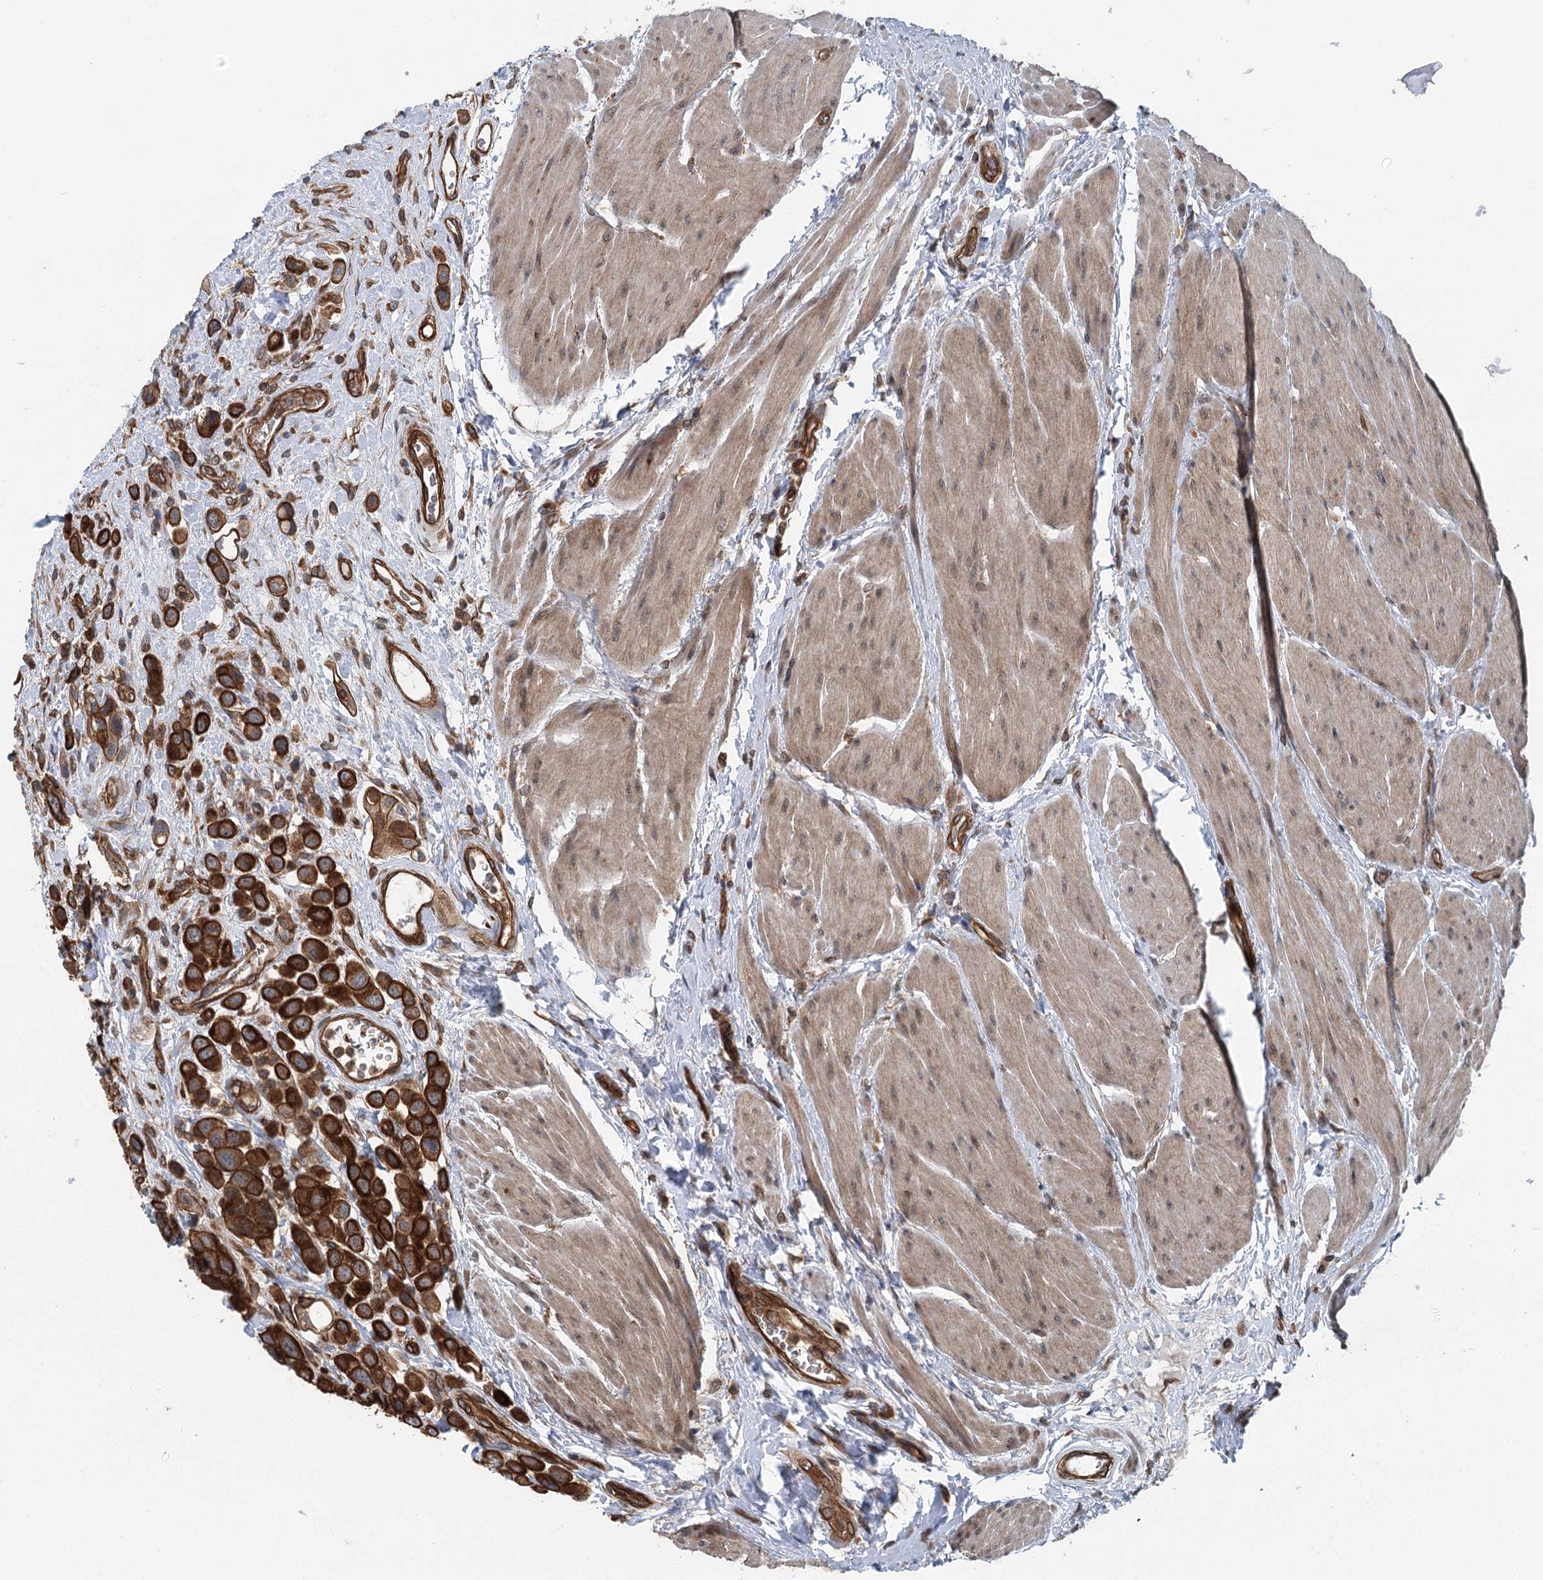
{"staining": {"intensity": "strong", "quantity": ">75%", "location": "cytoplasmic/membranous"}, "tissue": "urothelial cancer", "cell_type": "Tumor cells", "image_type": "cancer", "snomed": [{"axis": "morphology", "description": "Urothelial carcinoma, High grade"}, {"axis": "topography", "description": "Urinary bladder"}], "caption": "A high-resolution image shows IHC staining of urothelial cancer, which demonstrates strong cytoplasmic/membranous staining in about >75% of tumor cells. The staining was performed using DAB (3,3'-diaminobenzidine) to visualize the protein expression in brown, while the nuclei were stained in blue with hematoxylin (Magnification: 20x).", "gene": "IQSEC1", "patient": {"sex": "male", "age": 50}}